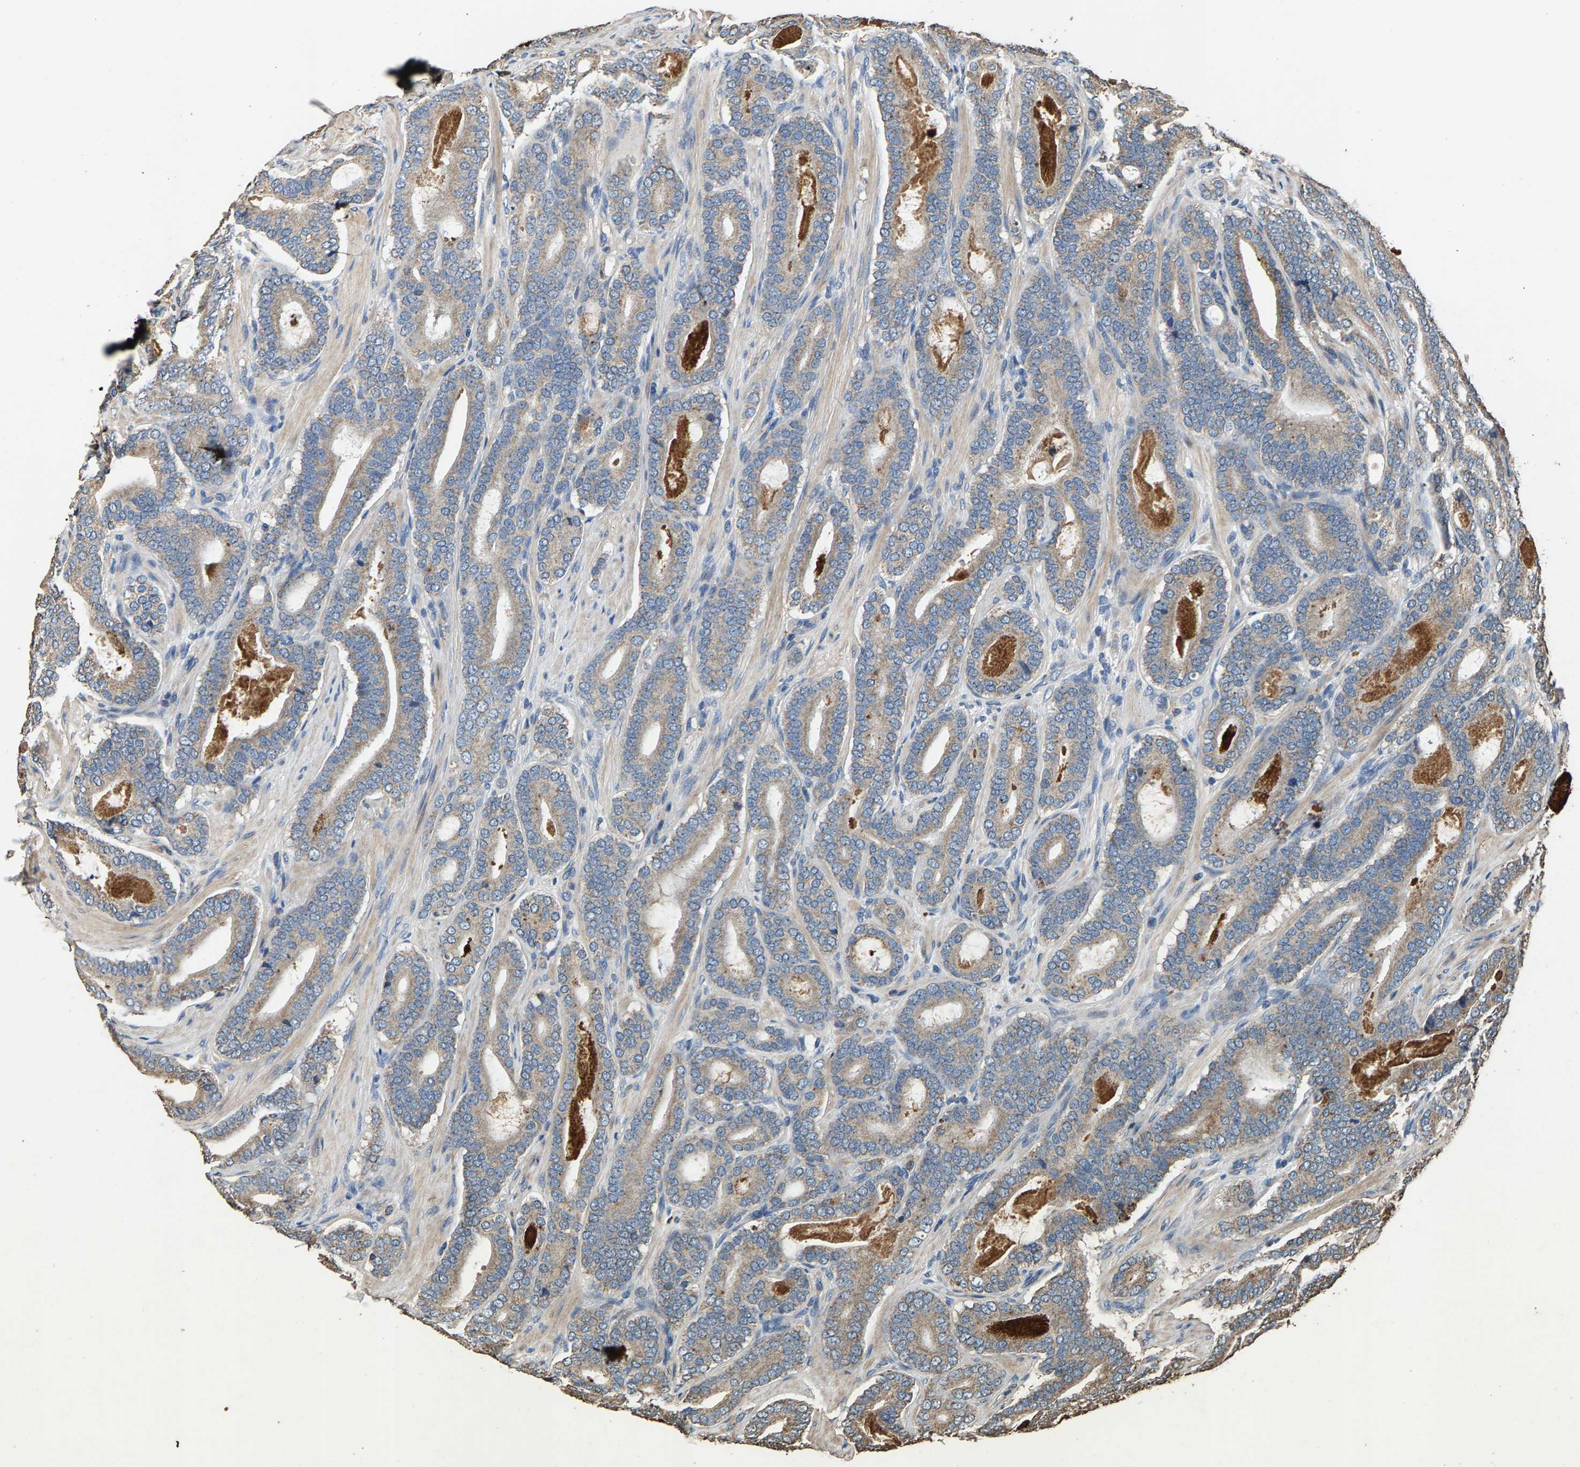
{"staining": {"intensity": "weak", "quantity": ">75%", "location": "cytoplasmic/membranous"}, "tissue": "prostate cancer", "cell_type": "Tumor cells", "image_type": "cancer", "snomed": [{"axis": "morphology", "description": "Adenocarcinoma, High grade"}, {"axis": "topography", "description": "Prostate"}], "caption": "An image showing weak cytoplasmic/membranous staining in about >75% of tumor cells in prostate cancer (high-grade adenocarcinoma), as visualized by brown immunohistochemical staining.", "gene": "MRPL27", "patient": {"sex": "male", "age": 60}}